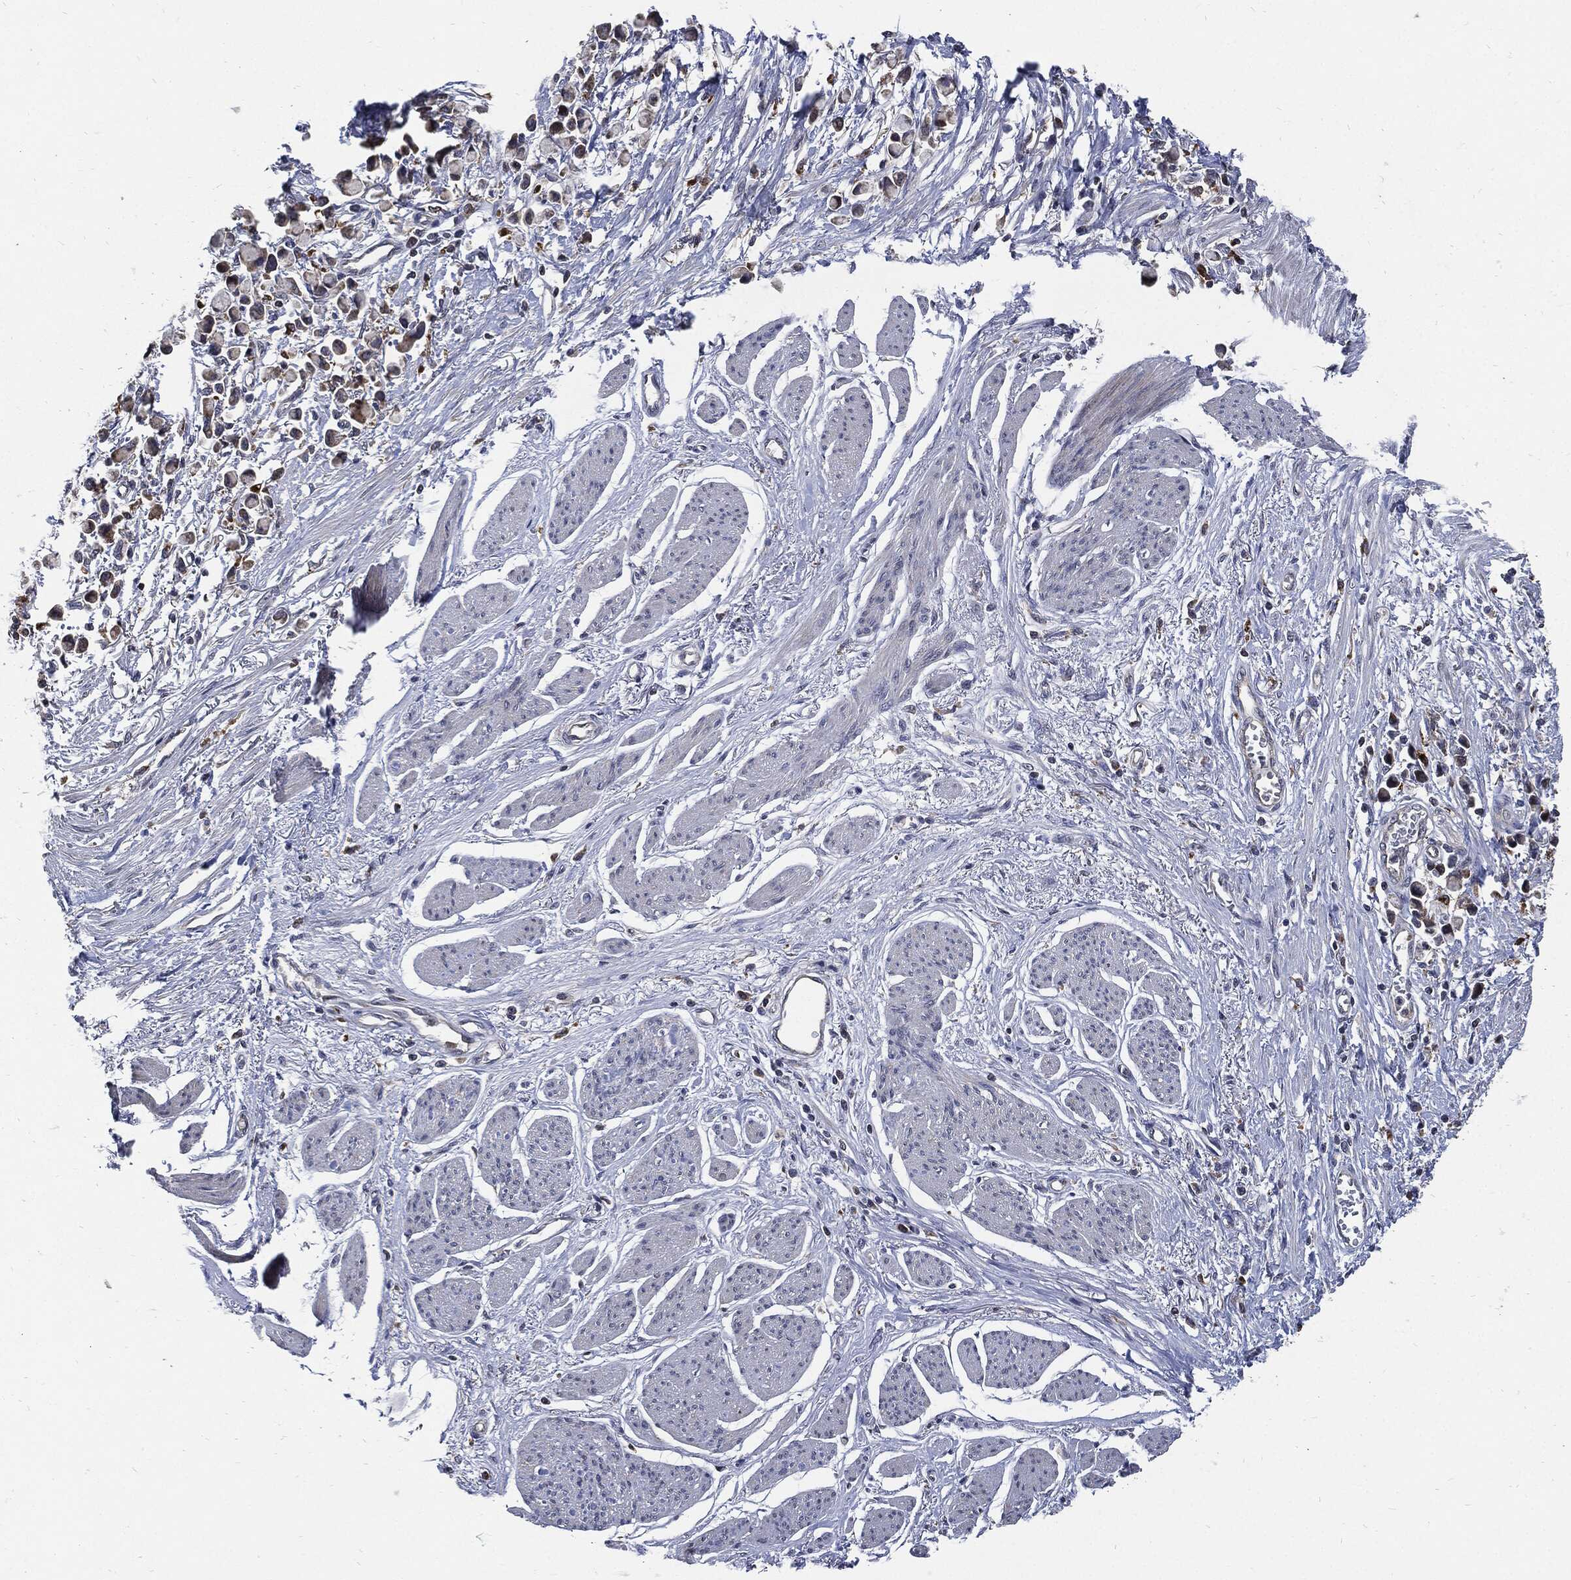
{"staining": {"intensity": "negative", "quantity": "none", "location": "none"}, "tissue": "stomach cancer", "cell_type": "Tumor cells", "image_type": "cancer", "snomed": [{"axis": "morphology", "description": "Adenocarcinoma, NOS"}, {"axis": "topography", "description": "Stomach"}], "caption": "Adenocarcinoma (stomach) was stained to show a protein in brown. There is no significant expression in tumor cells. (IHC, brightfield microscopy, high magnification).", "gene": "SLC31A2", "patient": {"sex": "female", "age": 81}}